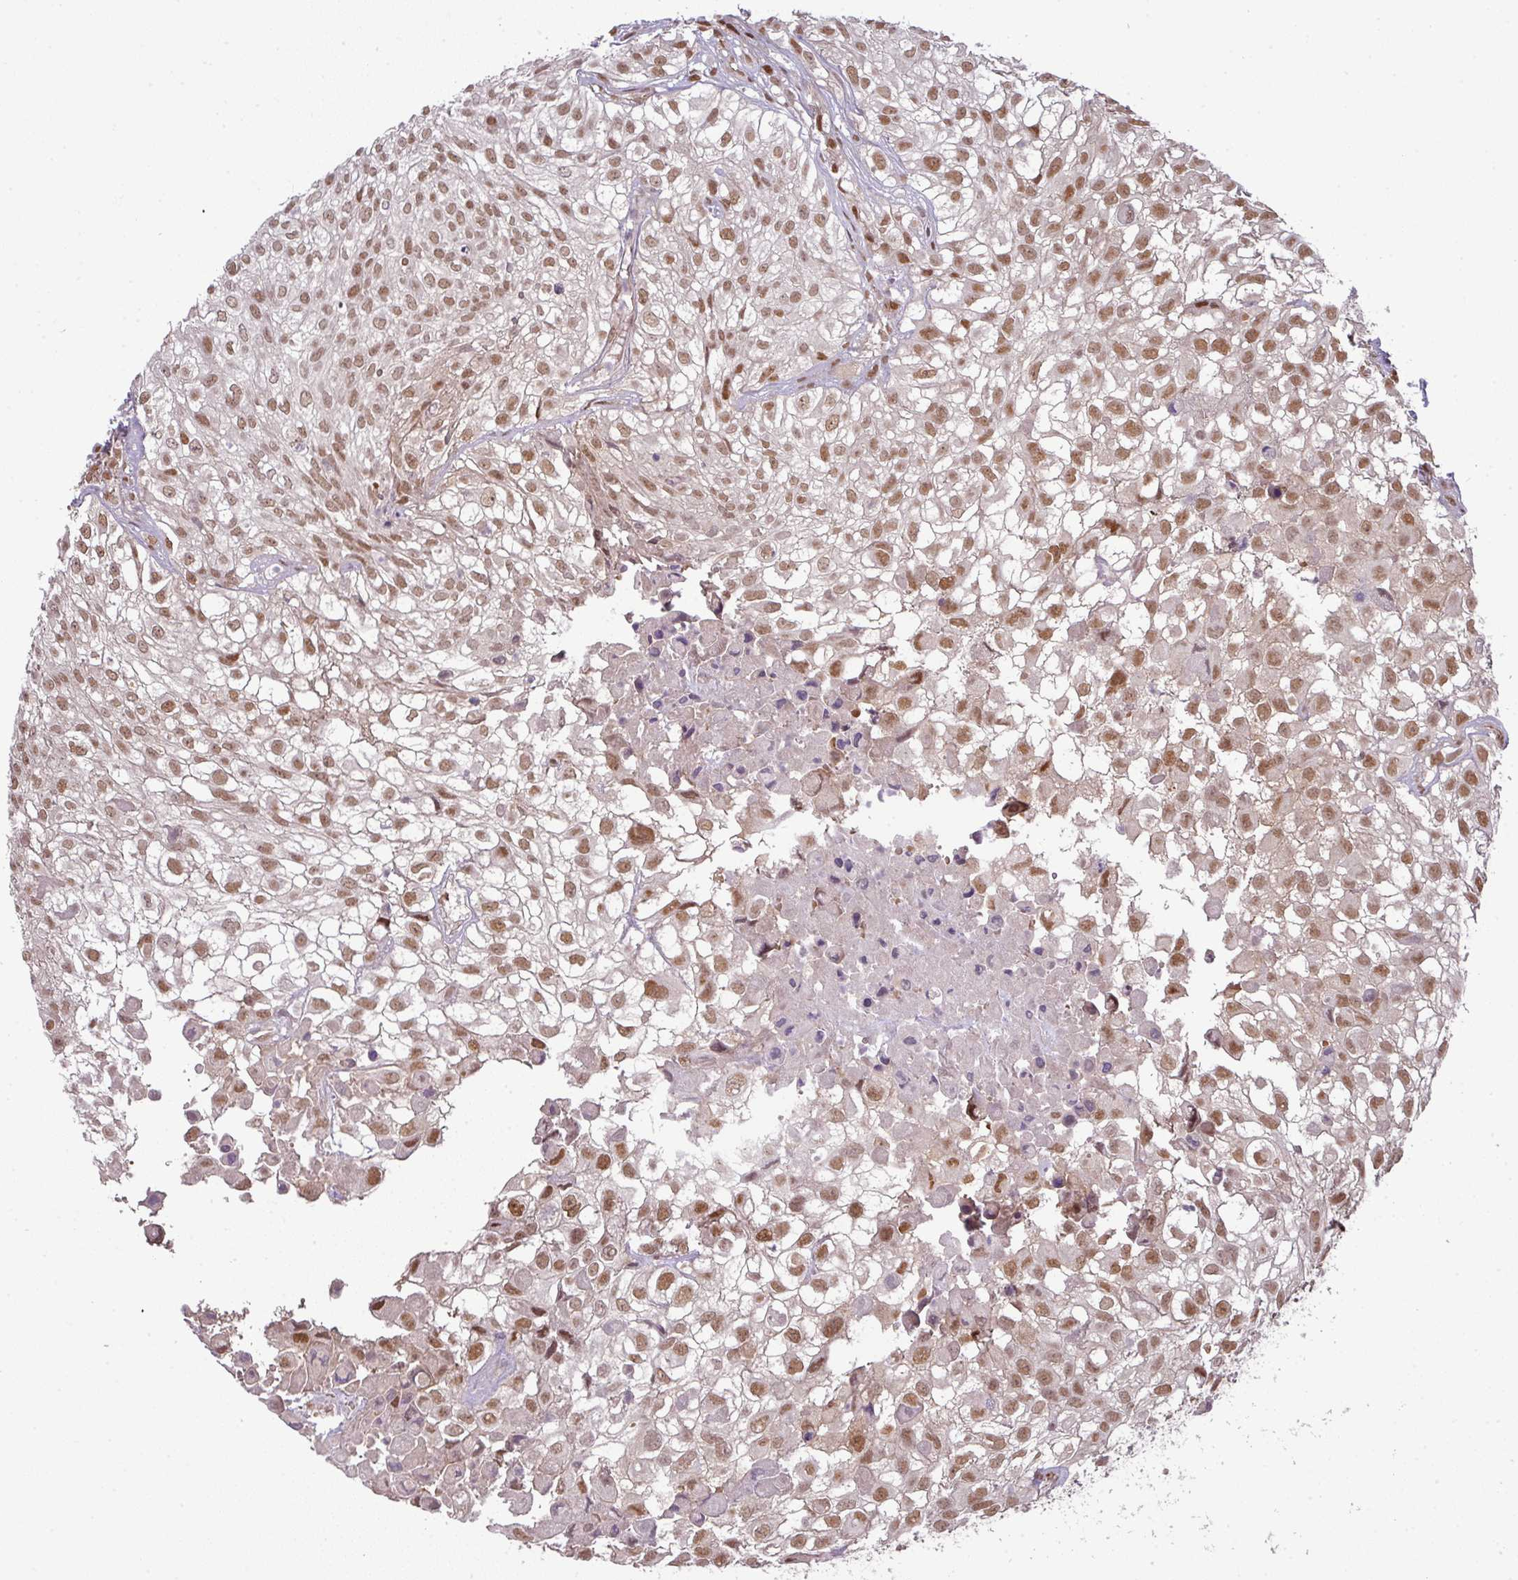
{"staining": {"intensity": "moderate", "quantity": ">75%", "location": "nuclear"}, "tissue": "urothelial cancer", "cell_type": "Tumor cells", "image_type": "cancer", "snomed": [{"axis": "morphology", "description": "Urothelial carcinoma, High grade"}, {"axis": "topography", "description": "Urinary bladder"}], "caption": "Moderate nuclear protein staining is present in about >75% of tumor cells in high-grade urothelial carcinoma.", "gene": "CIC", "patient": {"sex": "male", "age": 56}}